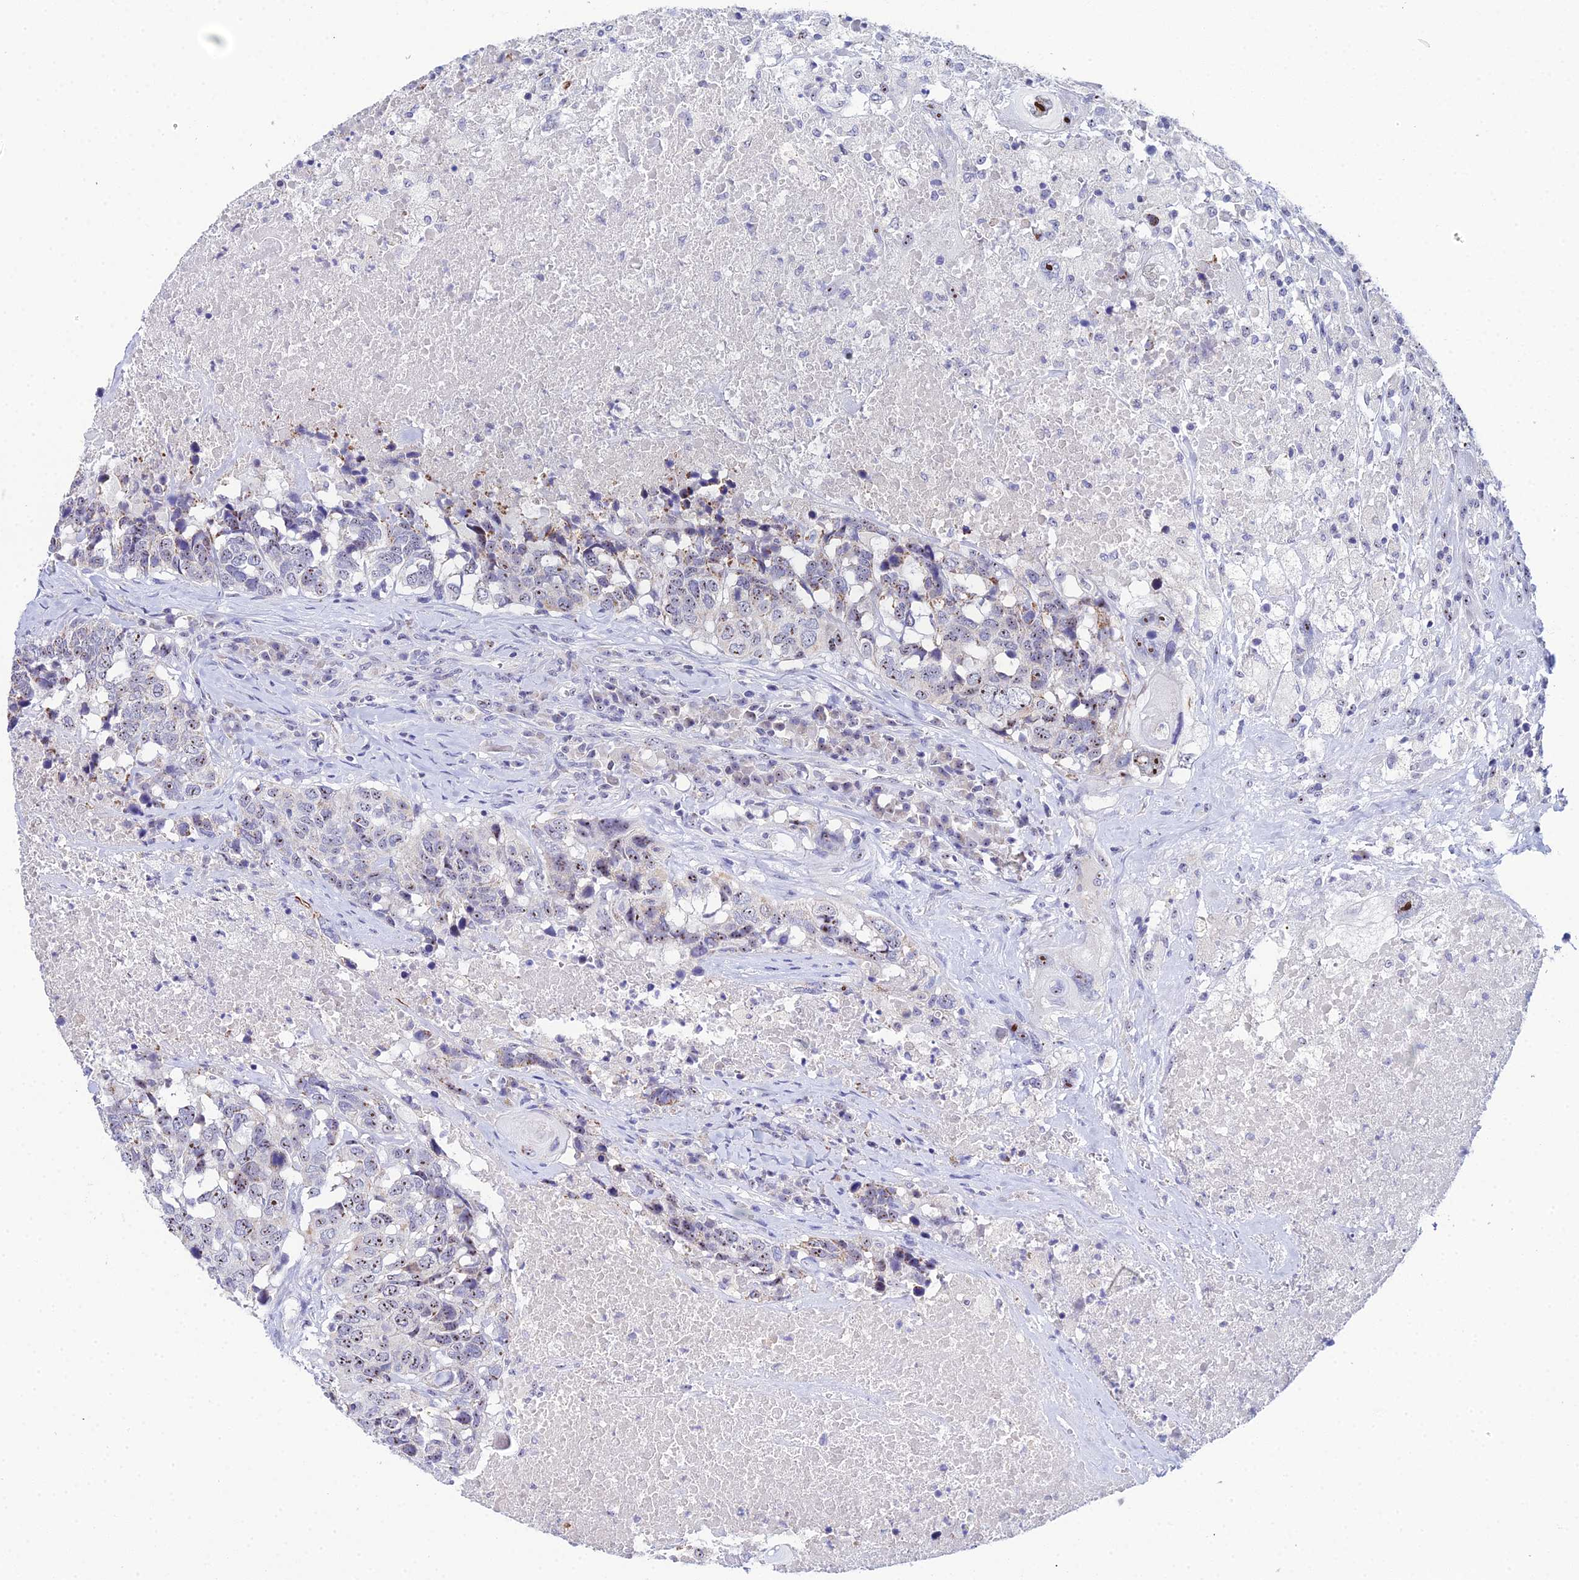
{"staining": {"intensity": "moderate", "quantity": "25%-75%", "location": "cytoplasmic/membranous,nuclear"}, "tissue": "head and neck cancer", "cell_type": "Tumor cells", "image_type": "cancer", "snomed": [{"axis": "morphology", "description": "Squamous cell carcinoma, NOS"}, {"axis": "topography", "description": "Head-Neck"}], "caption": "Protein analysis of head and neck cancer tissue reveals moderate cytoplasmic/membranous and nuclear expression in approximately 25%-75% of tumor cells.", "gene": "PLPP4", "patient": {"sex": "male", "age": 66}}